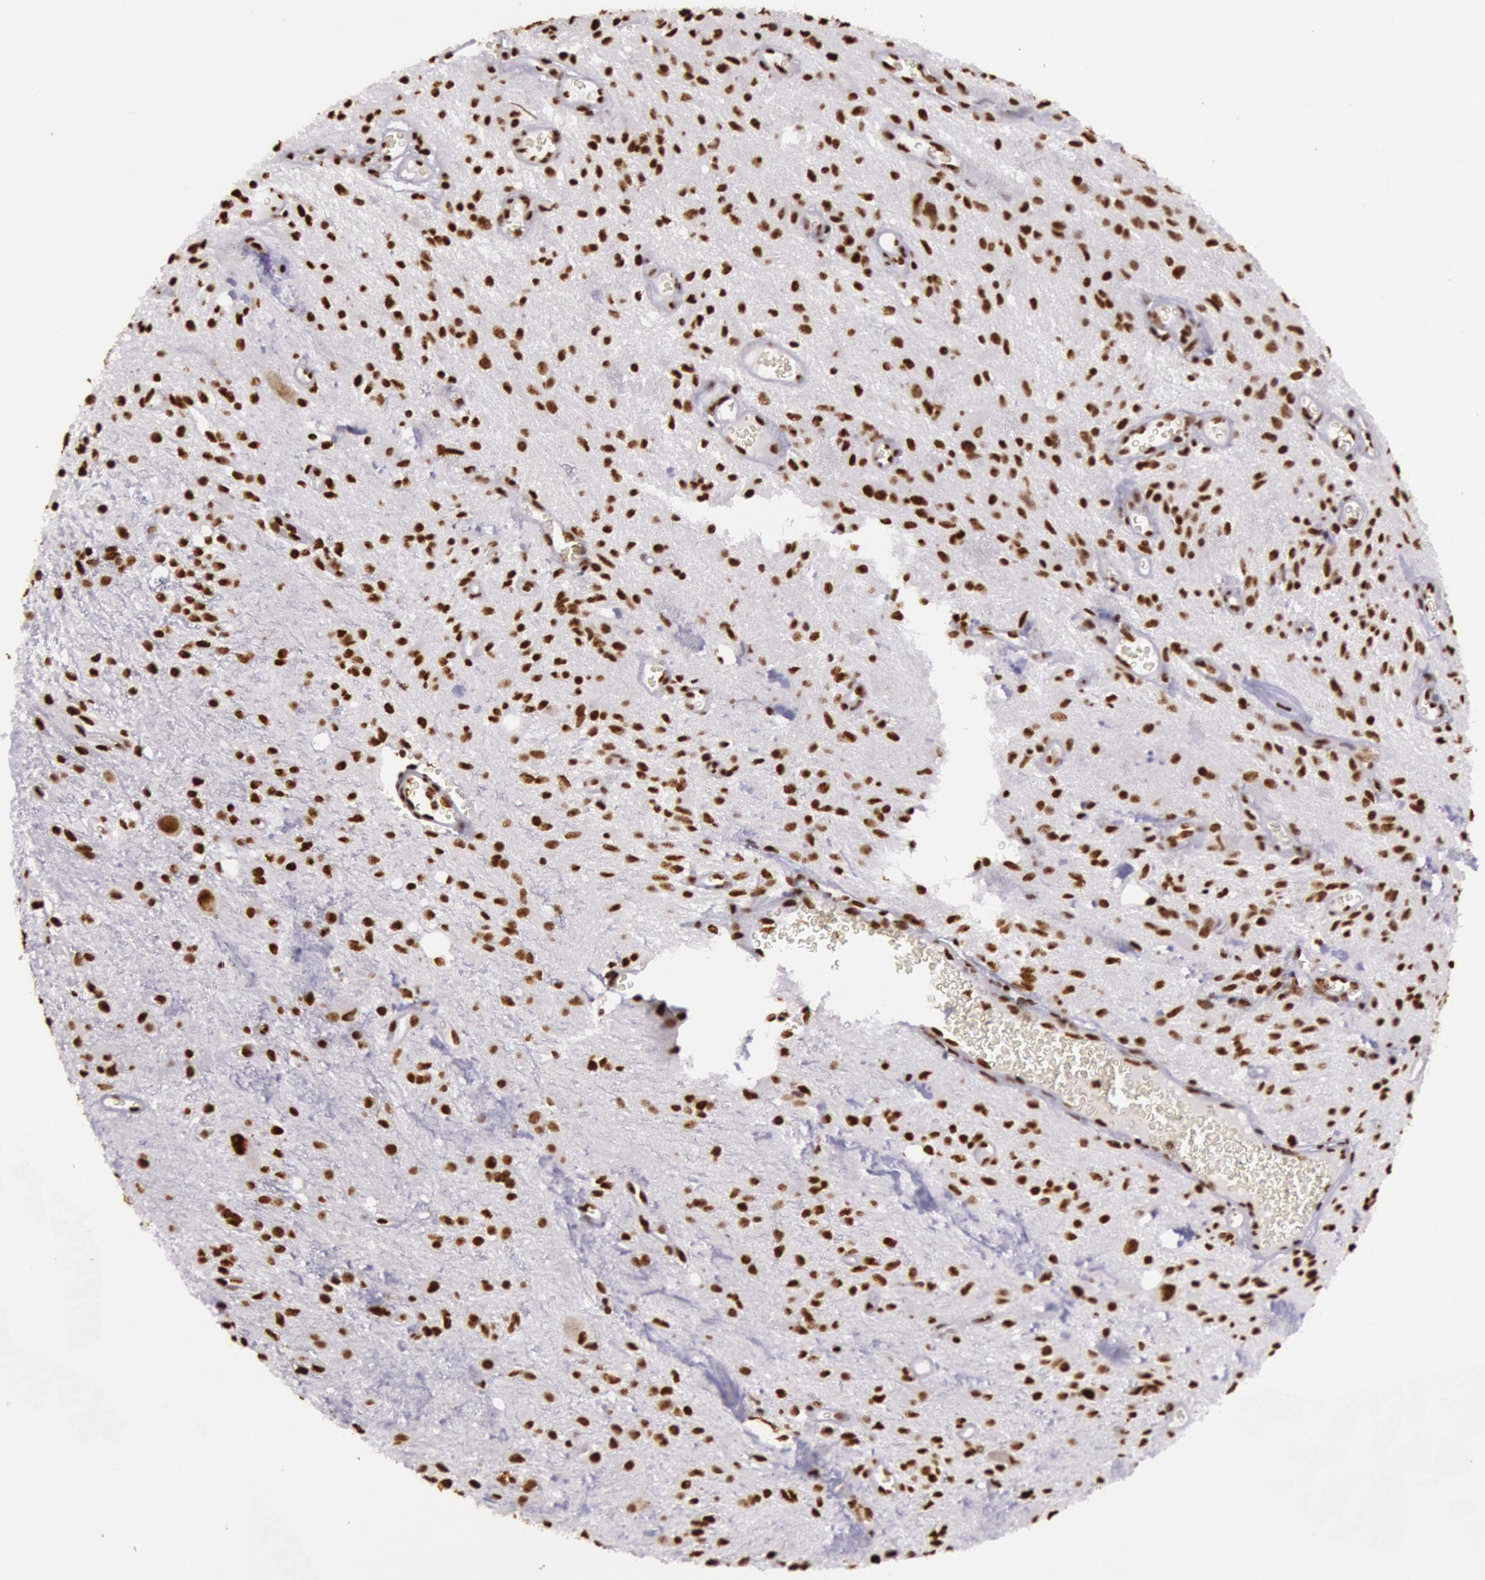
{"staining": {"intensity": "strong", "quantity": ">75%", "location": "nuclear"}, "tissue": "glioma", "cell_type": "Tumor cells", "image_type": "cancer", "snomed": [{"axis": "morphology", "description": "Glioma, malignant, Low grade"}, {"axis": "topography", "description": "Brain"}], "caption": "Immunohistochemical staining of human glioma demonstrates high levels of strong nuclear positivity in approximately >75% of tumor cells.", "gene": "HNRNPH2", "patient": {"sex": "female", "age": 15}}